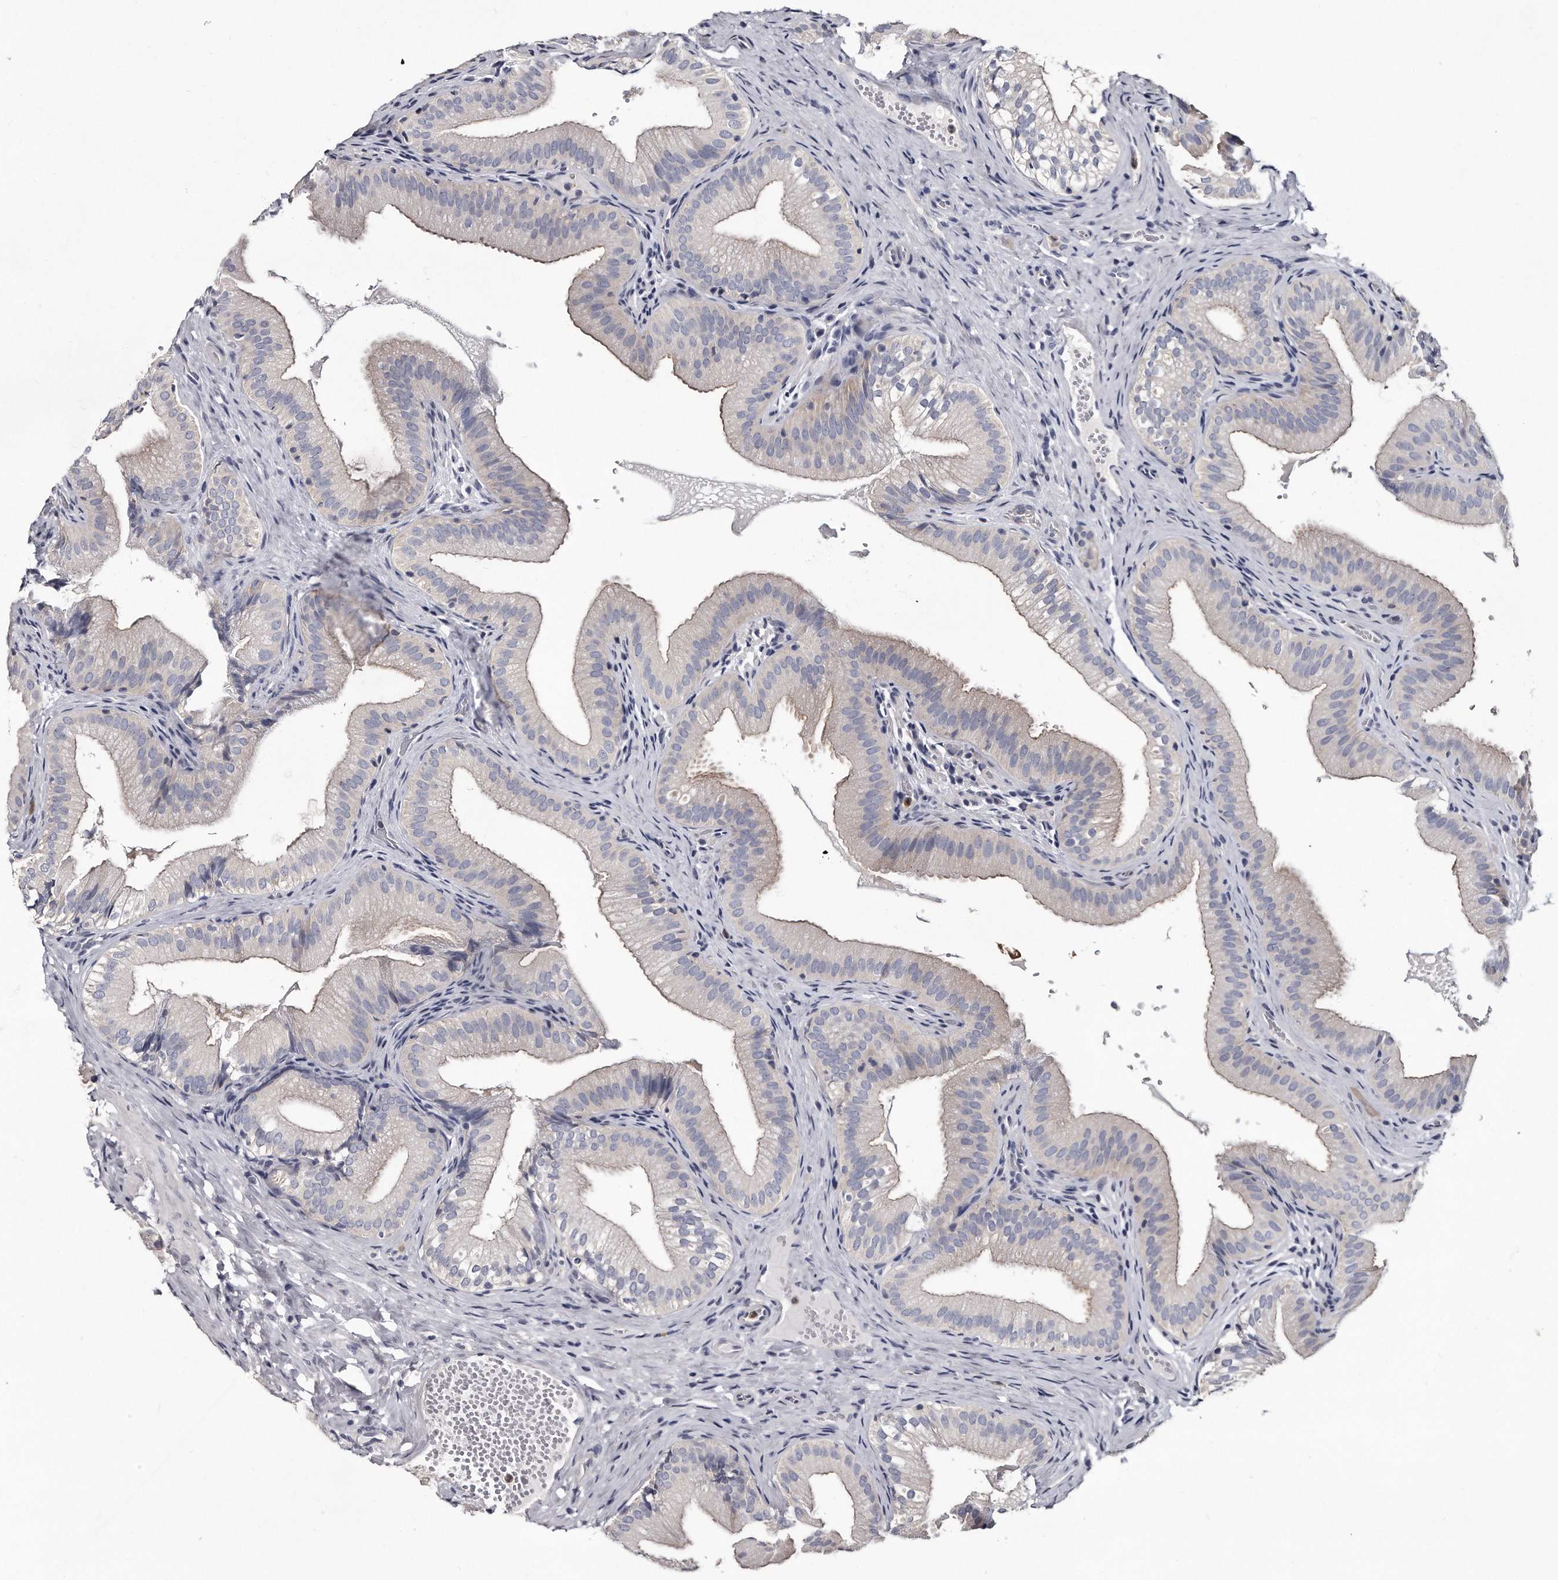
{"staining": {"intensity": "moderate", "quantity": "<25%", "location": "cytoplasmic/membranous"}, "tissue": "gallbladder", "cell_type": "Glandular cells", "image_type": "normal", "snomed": [{"axis": "morphology", "description": "Normal tissue, NOS"}, {"axis": "topography", "description": "Gallbladder"}], "caption": "Immunohistochemistry (IHC) (DAB) staining of normal human gallbladder demonstrates moderate cytoplasmic/membranous protein staining in about <25% of glandular cells. The staining is performed using DAB brown chromogen to label protein expression. The nuclei are counter-stained blue using hematoxylin.", "gene": "GAPVD1", "patient": {"sex": "female", "age": 30}}